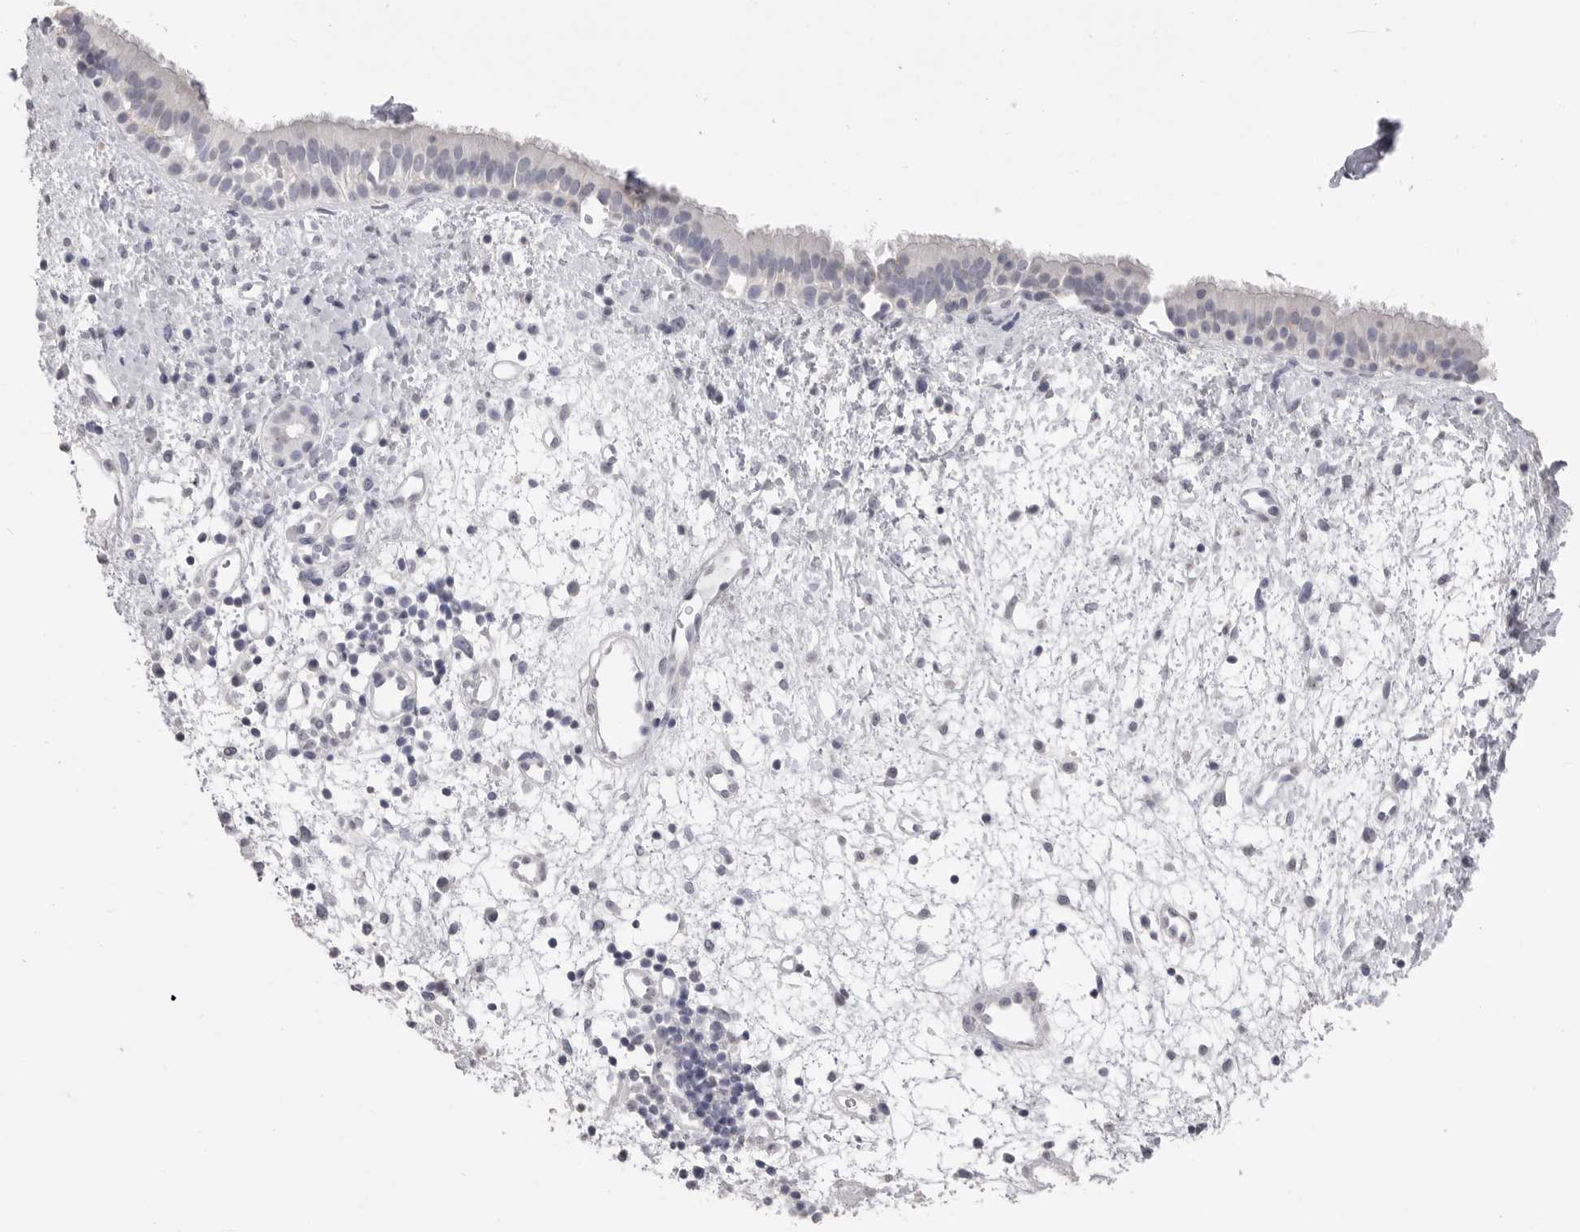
{"staining": {"intensity": "negative", "quantity": "none", "location": "none"}, "tissue": "nasopharynx", "cell_type": "Respiratory epithelial cells", "image_type": "normal", "snomed": [{"axis": "morphology", "description": "Normal tissue, NOS"}, {"axis": "topography", "description": "Nasopharynx"}], "caption": "The immunohistochemistry (IHC) histopathology image has no significant expression in respiratory epithelial cells of nasopharynx. (Brightfield microscopy of DAB (3,3'-diaminobenzidine) IHC at high magnification).", "gene": "ICAM5", "patient": {"sex": "male", "age": 22}}